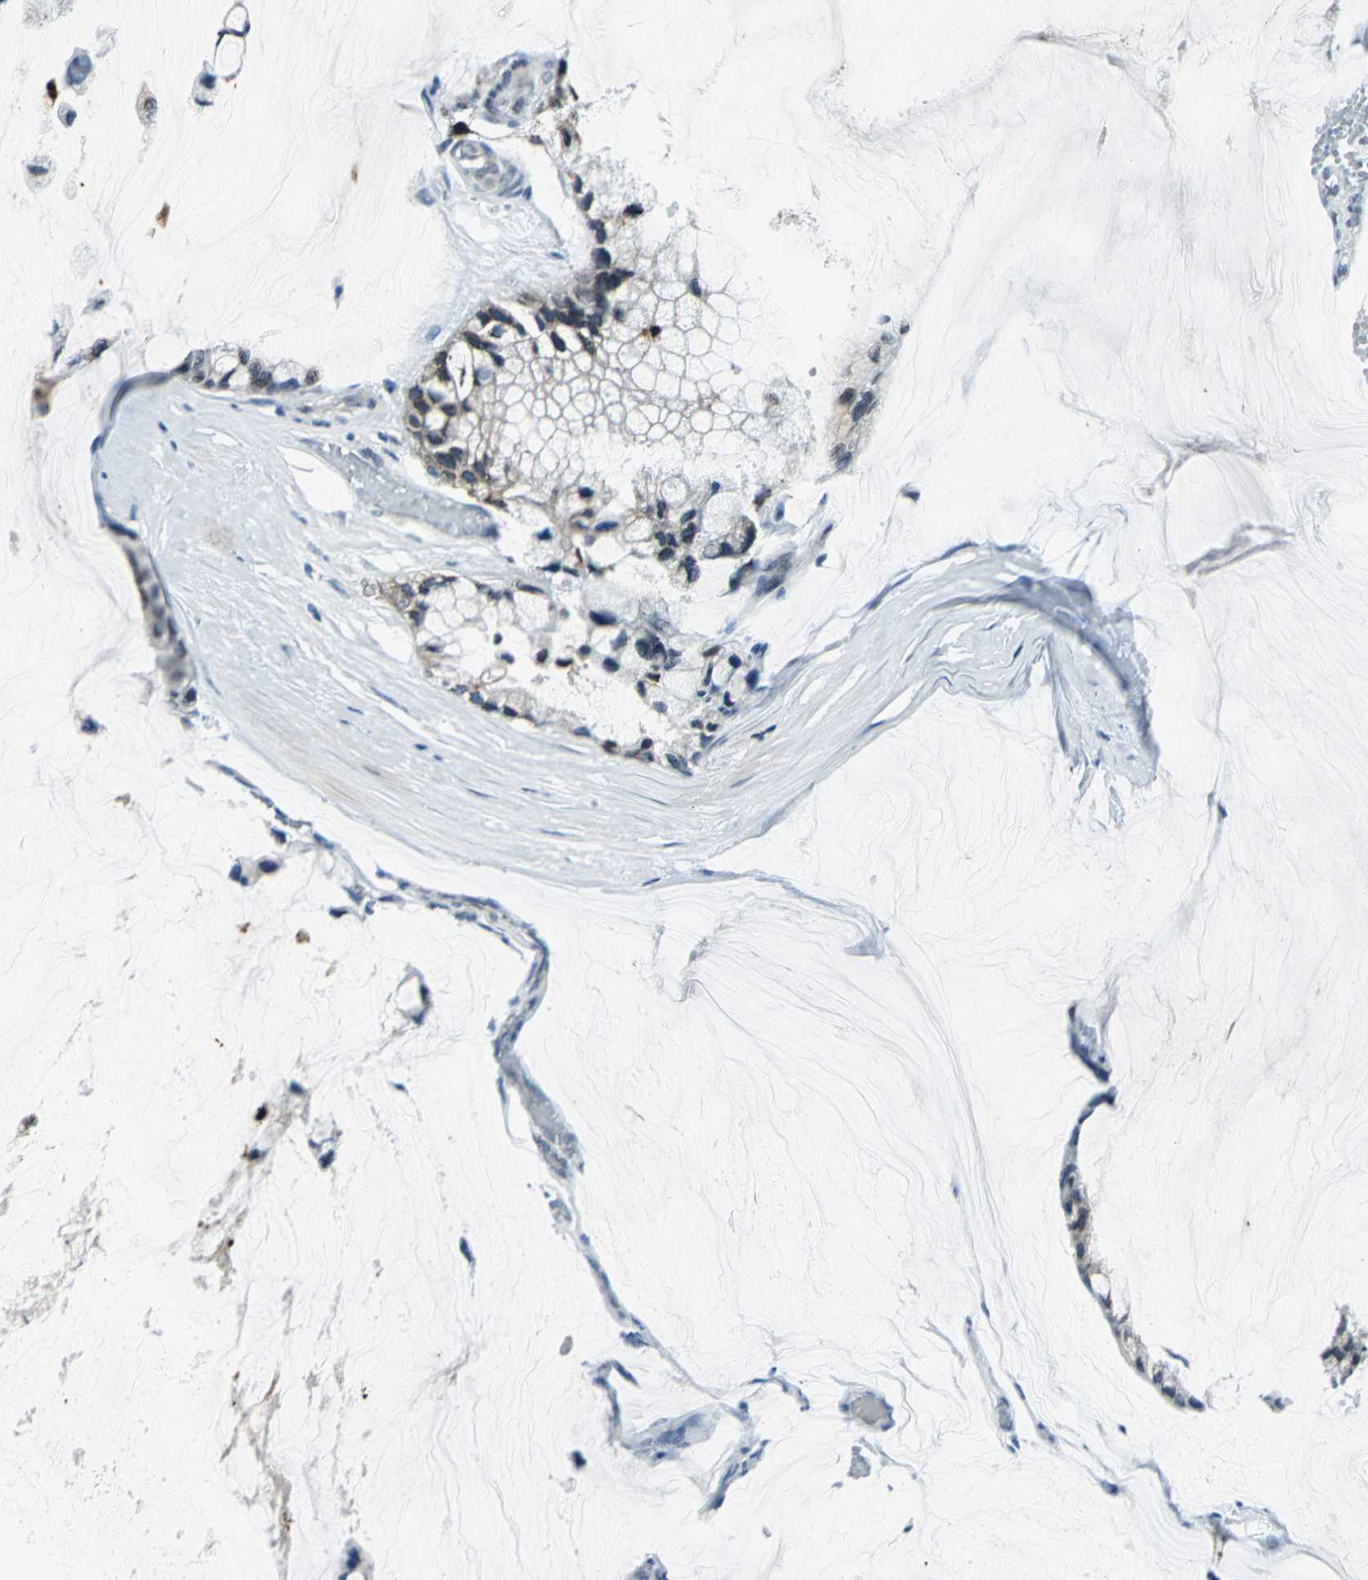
{"staining": {"intensity": "weak", "quantity": ">75%", "location": "cytoplasmic/membranous"}, "tissue": "ovarian cancer", "cell_type": "Tumor cells", "image_type": "cancer", "snomed": [{"axis": "morphology", "description": "Cystadenocarcinoma, mucinous, NOS"}, {"axis": "topography", "description": "Ovary"}], "caption": "Brown immunohistochemical staining in human ovarian cancer (mucinous cystadenocarcinoma) reveals weak cytoplasmic/membranous staining in approximately >75% of tumor cells. Nuclei are stained in blue.", "gene": "SNUPN", "patient": {"sex": "female", "age": 39}}